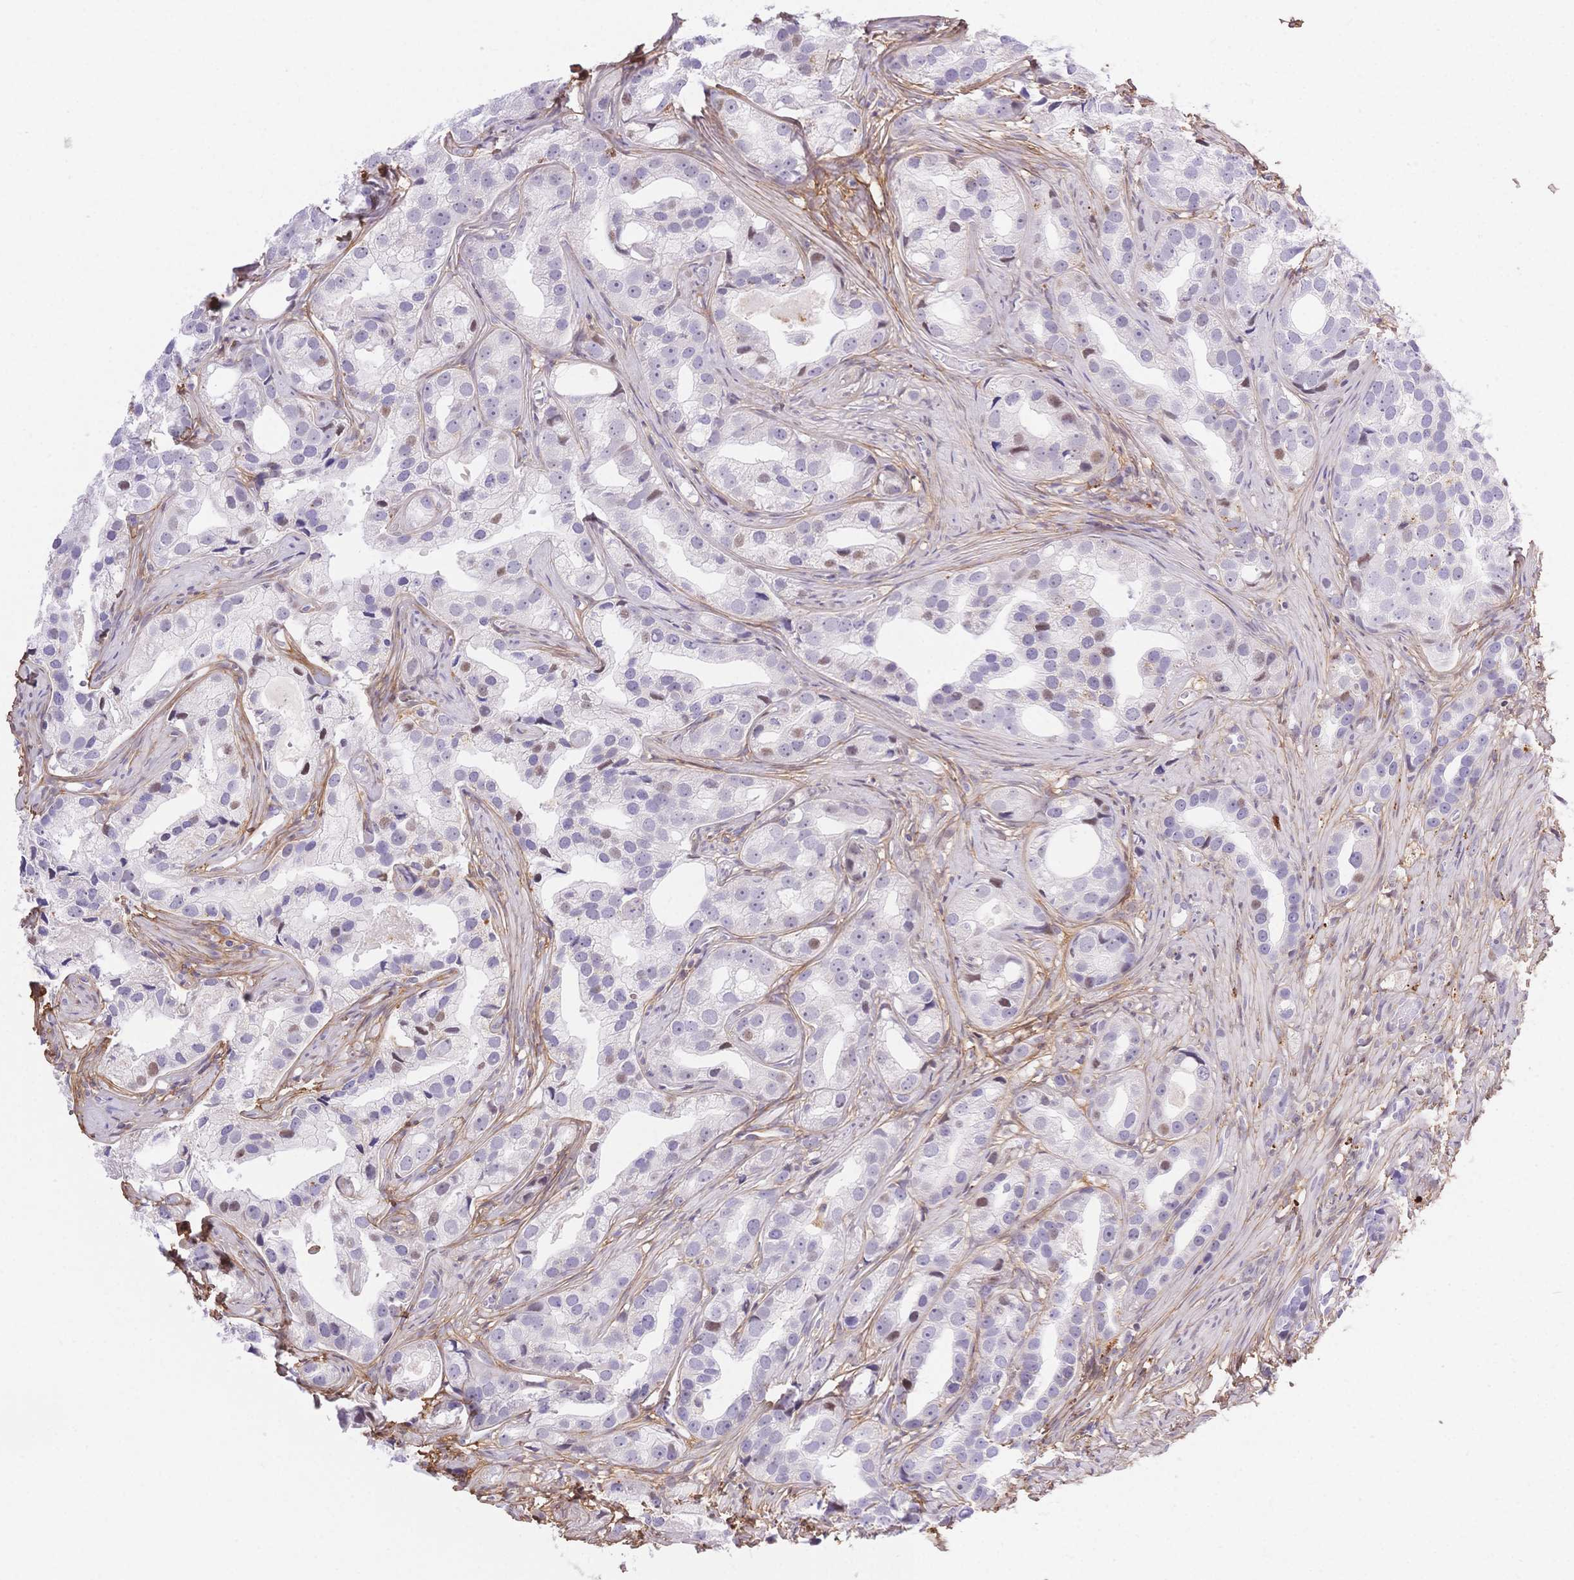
{"staining": {"intensity": "moderate", "quantity": "<25%", "location": "nuclear"}, "tissue": "prostate cancer", "cell_type": "Tumor cells", "image_type": "cancer", "snomed": [{"axis": "morphology", "description": "Adenocarcinoma, High grade"}, {"axis": "topography", "description": "Prostate"}], "caption": "This is a micrograph of IHC staining of prostate cancer, which shows moderate positivity in the nuclear of tumor cells.", "gene": "PDZD2", "patient": {"sex": "male", "age": 75}}